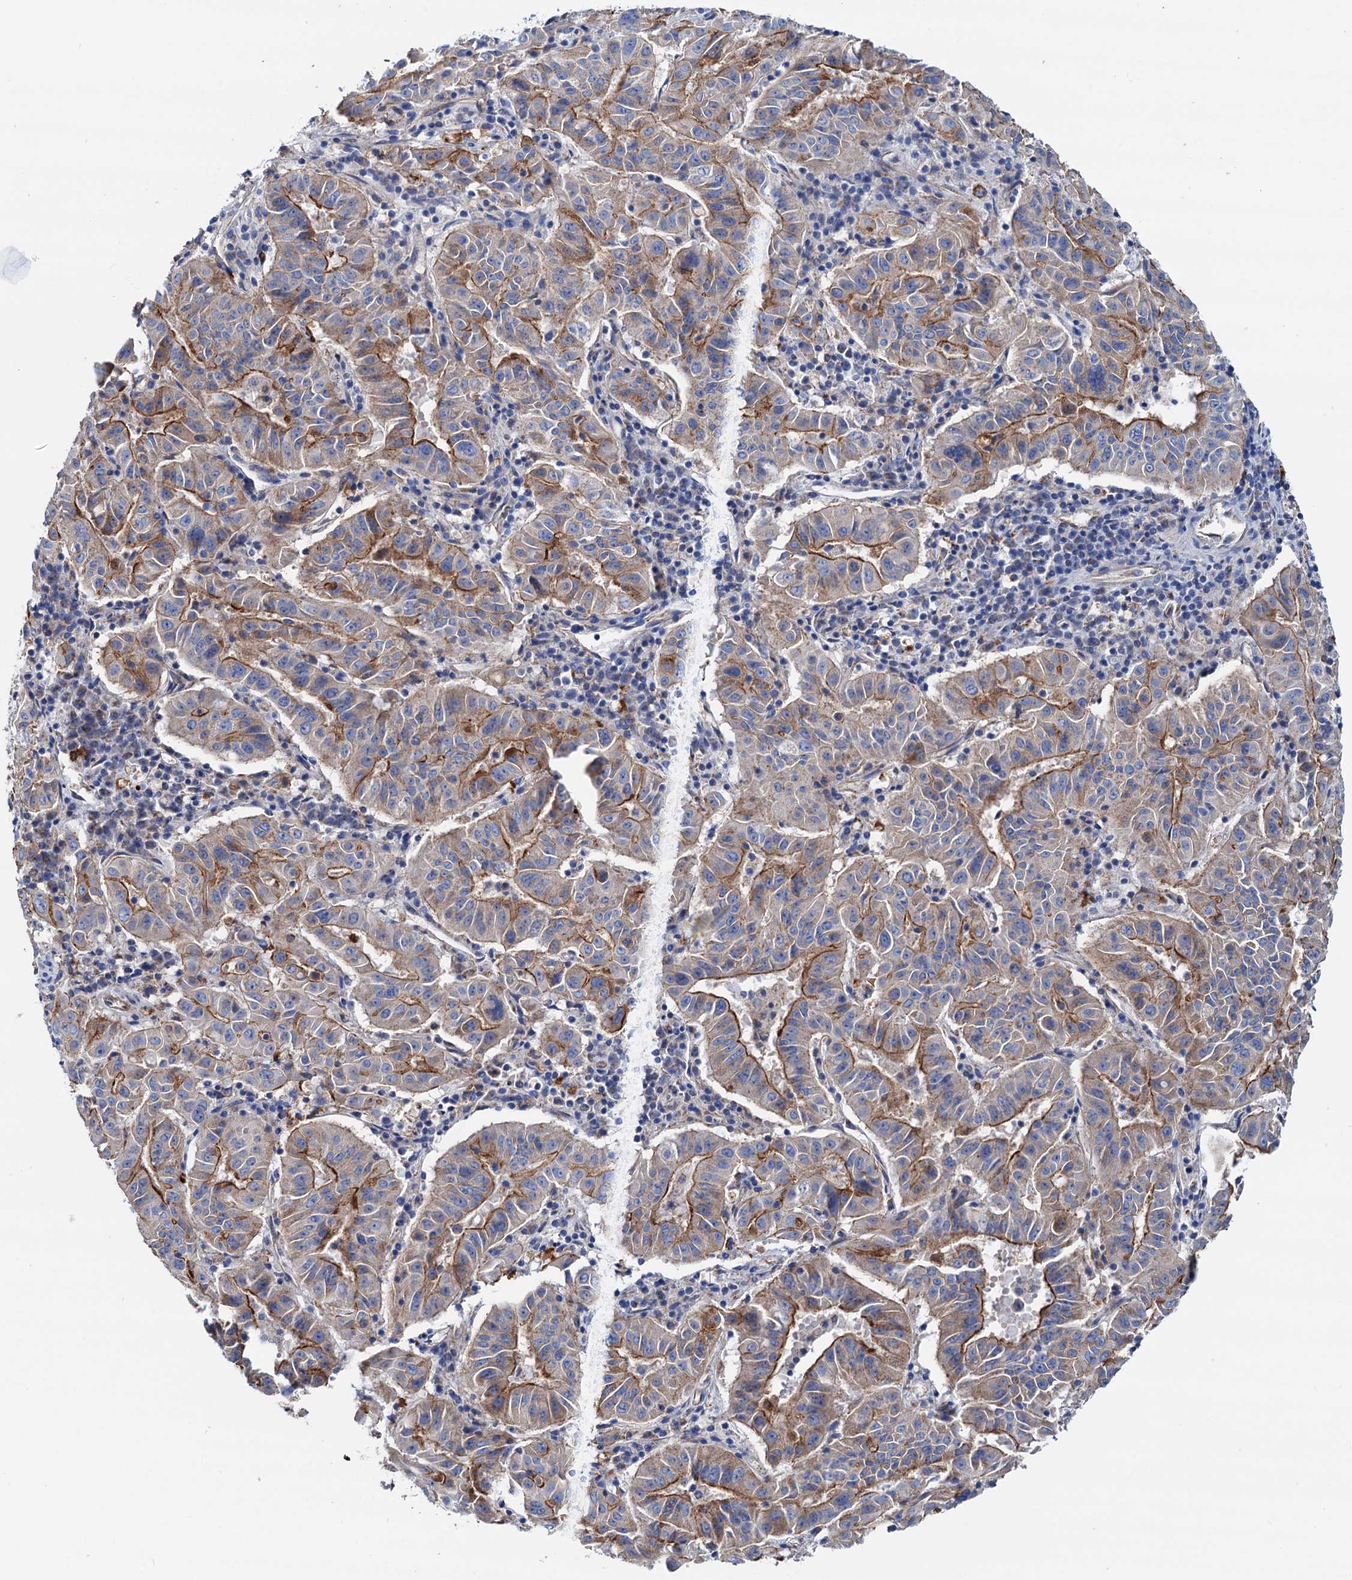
{"staining": {"intensity": "moderate", "quantity": "25%-75%", "location": "cytoplasmic/membranous"}, "tissue": "pancreatic cancer", "cell_type": "Tumor cells", "image_type": "cancer", "snomed": [{"axis": "morphology", "description": "Adenocarcinoma, NOS"}, {"axis": "topography", "description": "Pancreas"}], "caption": "Pancreatic adenocarcinoma stained with DAB (3,3'-diaminobenzidine) IHC displays medium levels of moderate cytoplasmic/membranous staining in about 25%-75% of tumor cells.", "gene": "RASSF9", "patient": {"sex": "male", "age": 63}}